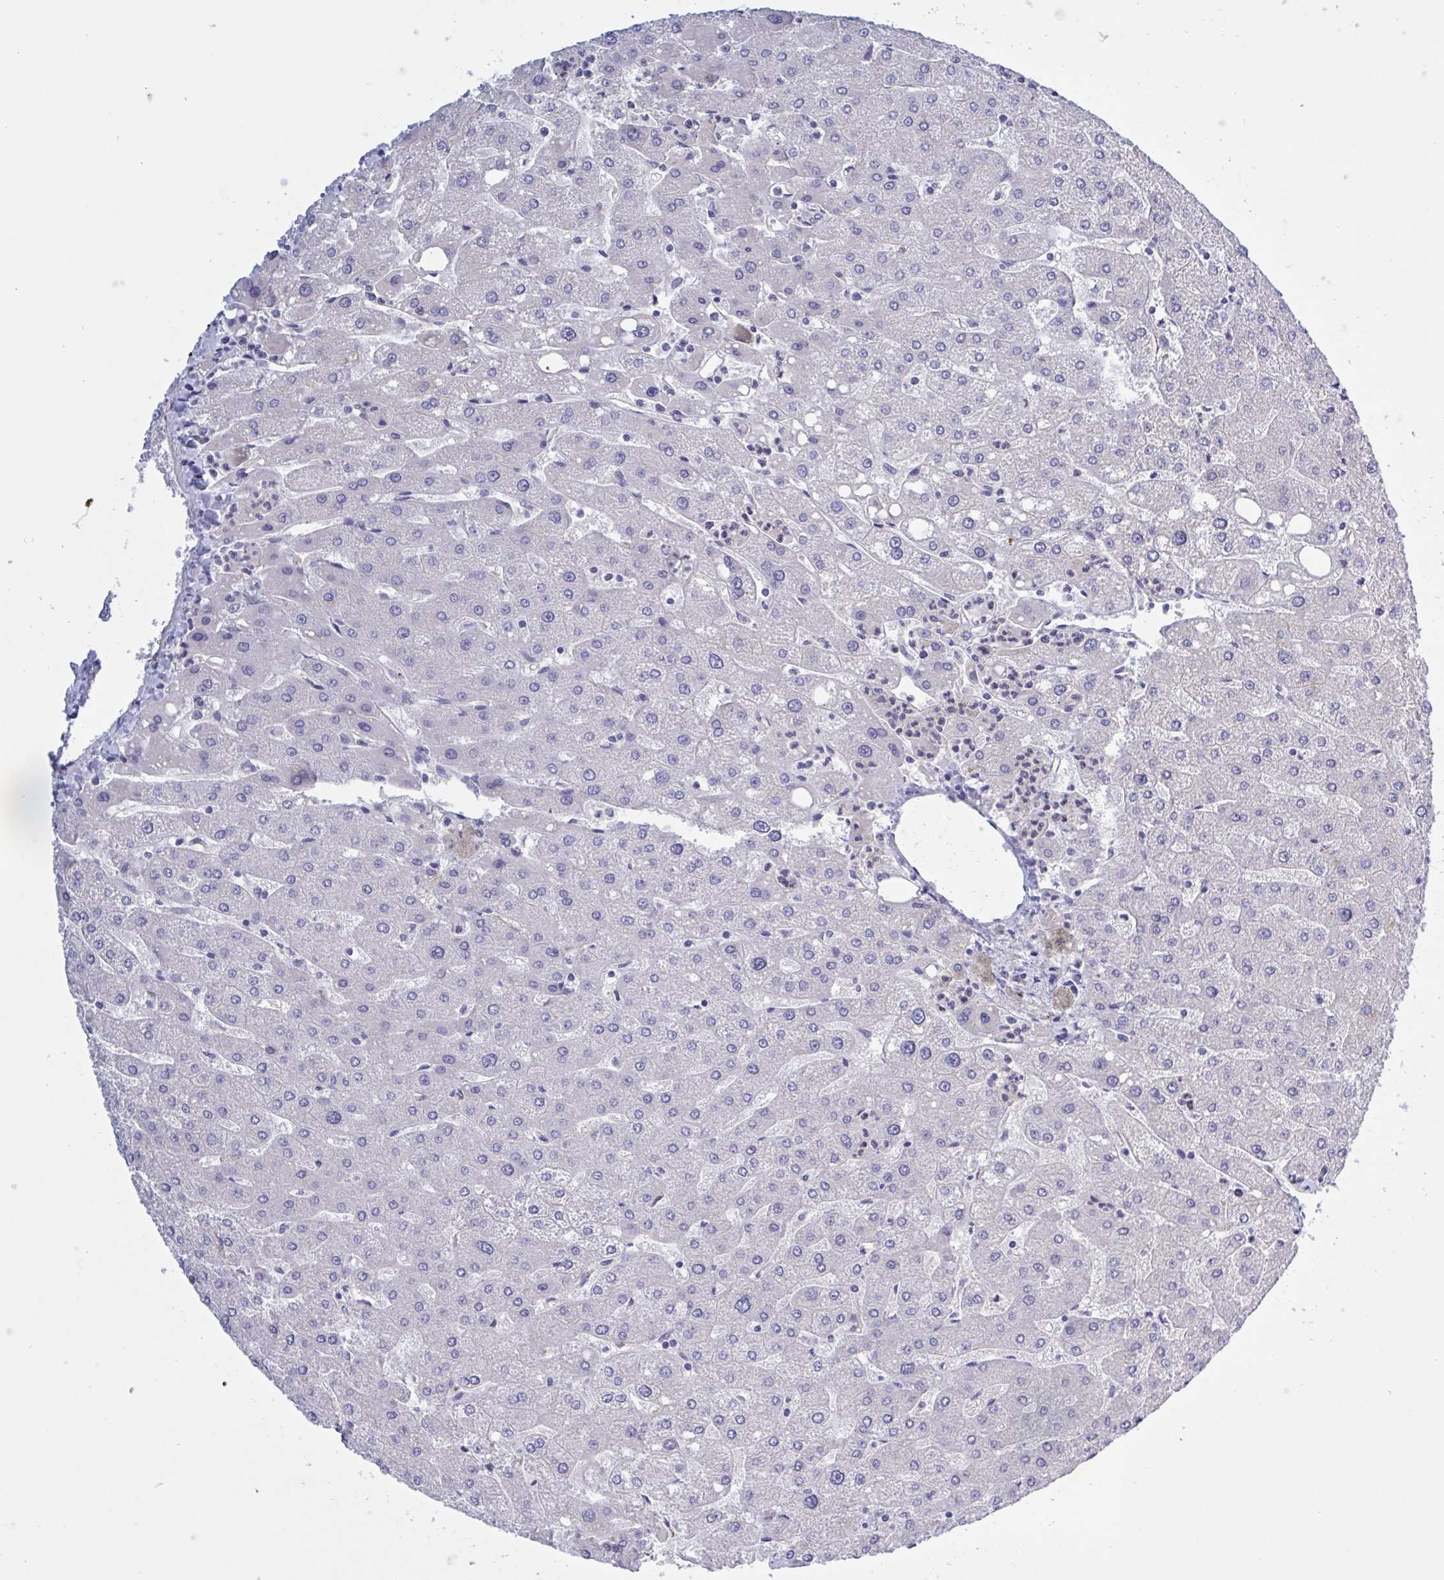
{"staining": {"intensity": "negative", "quantity": "none", "location": "none"}, "tissue": "liver", "cell_type": "Cholangiocytes", "image_type": "normal", "snomed": [{"axis": "morphology", "description": "Normal tissue, NOS"}, {"axis": "topography", "description": "Liver"}], "caption": "Benign liver was stained to show a protein in brown. There is no significant positivity in cholangiocytes. Nuclei are stained in blue.", "gene": "ST14", "patient": {"sex": "male", "age": 67}}